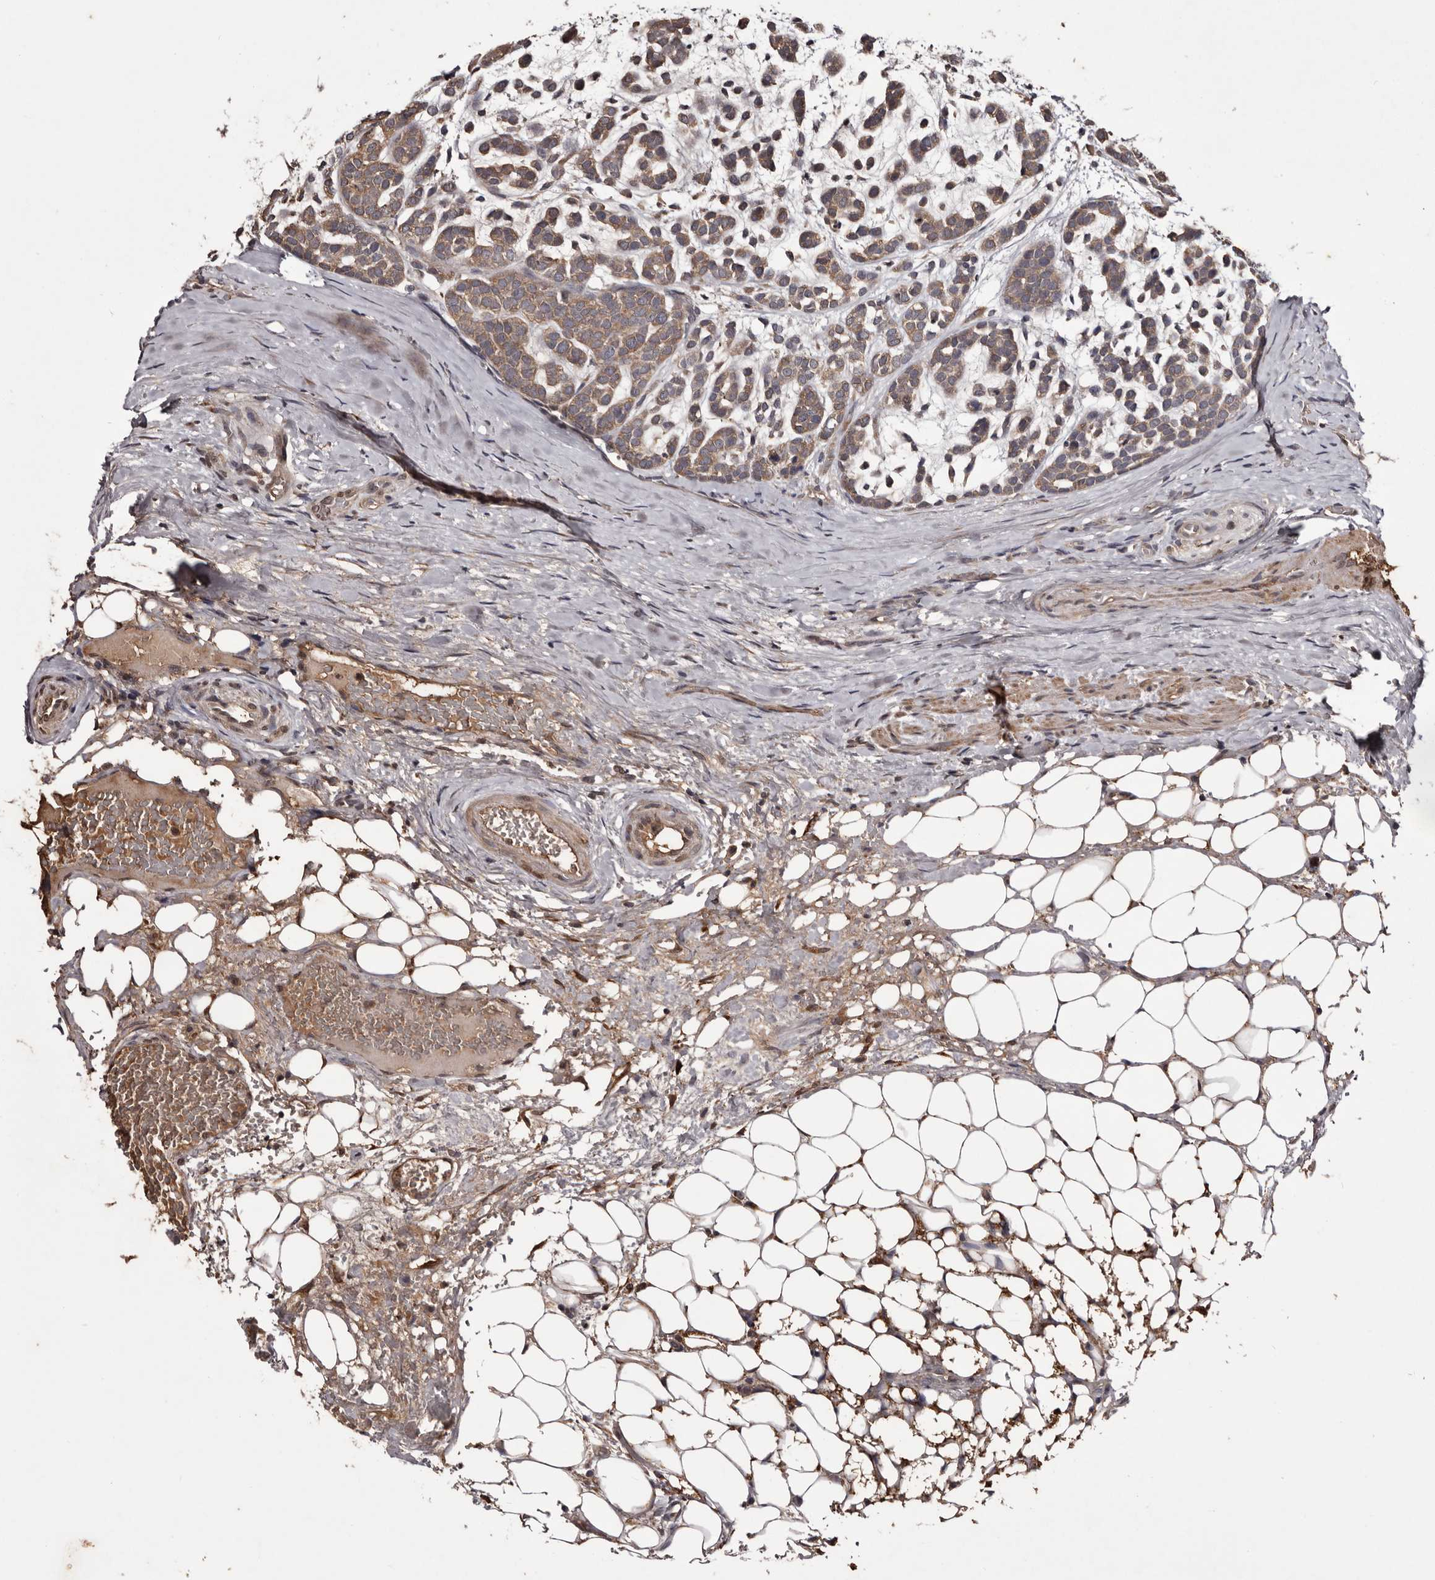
{"staining": {"intensity": "moderate", "quantity": ">75%", "location": "cytoplasmic/membranous"}, "tissue": "head and neck cancer", "cell_type": "Tumor cells", "image_type": "cancer", "snomed": [{"axis": "morphology", "description": "Adenocarcinoma, NOS"}, {"axis": "morphology", "description": "Adenoma, NOS"}, {"axis": "topography", "description": "Head-Neck"}], "caption": "DAB (3,3'-diaminobenzidine) immunohistochemical staining of human head and neck cancer (adenocarcinoma) exhibits moderate cytoplasmic/membranous protein expression in about >75% of tumor cells.", "gene": "CYP1B1", "patient": {"sex": "female", "age": 55}}